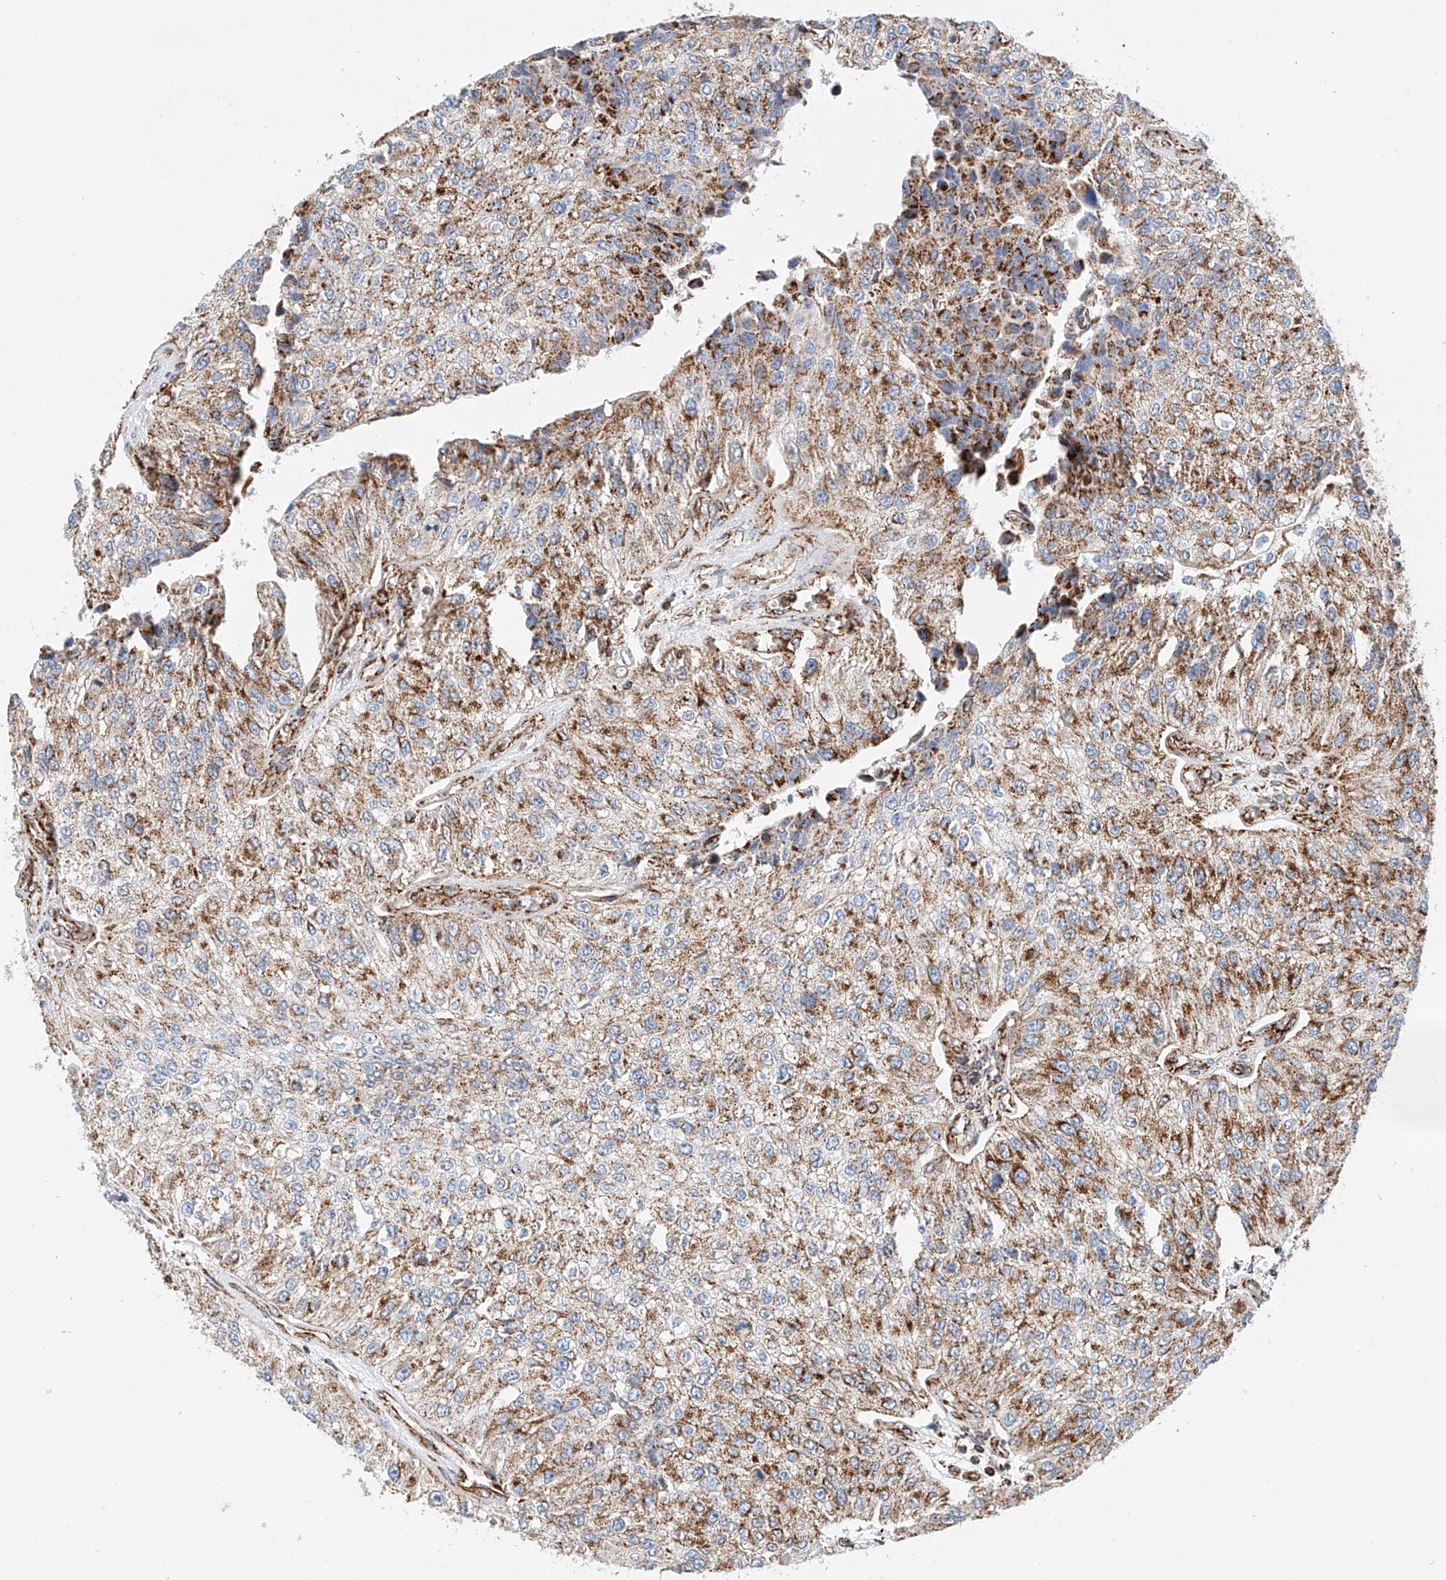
{"staining": {"intensity": "moderate", "quantity": ">75%", "location": "cytoplasmic/membranous"}, "tissue": "urothelial cancer", "cell_type": "Tumor cells", "image_type": "cancer", "snomed": [{"axis": "morphology", "description": "Urothelial carcinoma, High grade"}, {"axis": "topography", "description": "Kidney"}, {"axis": "topography", "description": "Urinary bladder"}], "caption": "Tumor cells reveal medium levels of moderate cytoplasmic/membranous staining in approximately >75% of cells in human urothelial carcinoma (high-grade).", "gene": "NDUFV3", "patient": {"sex": "male", "age": 77}}